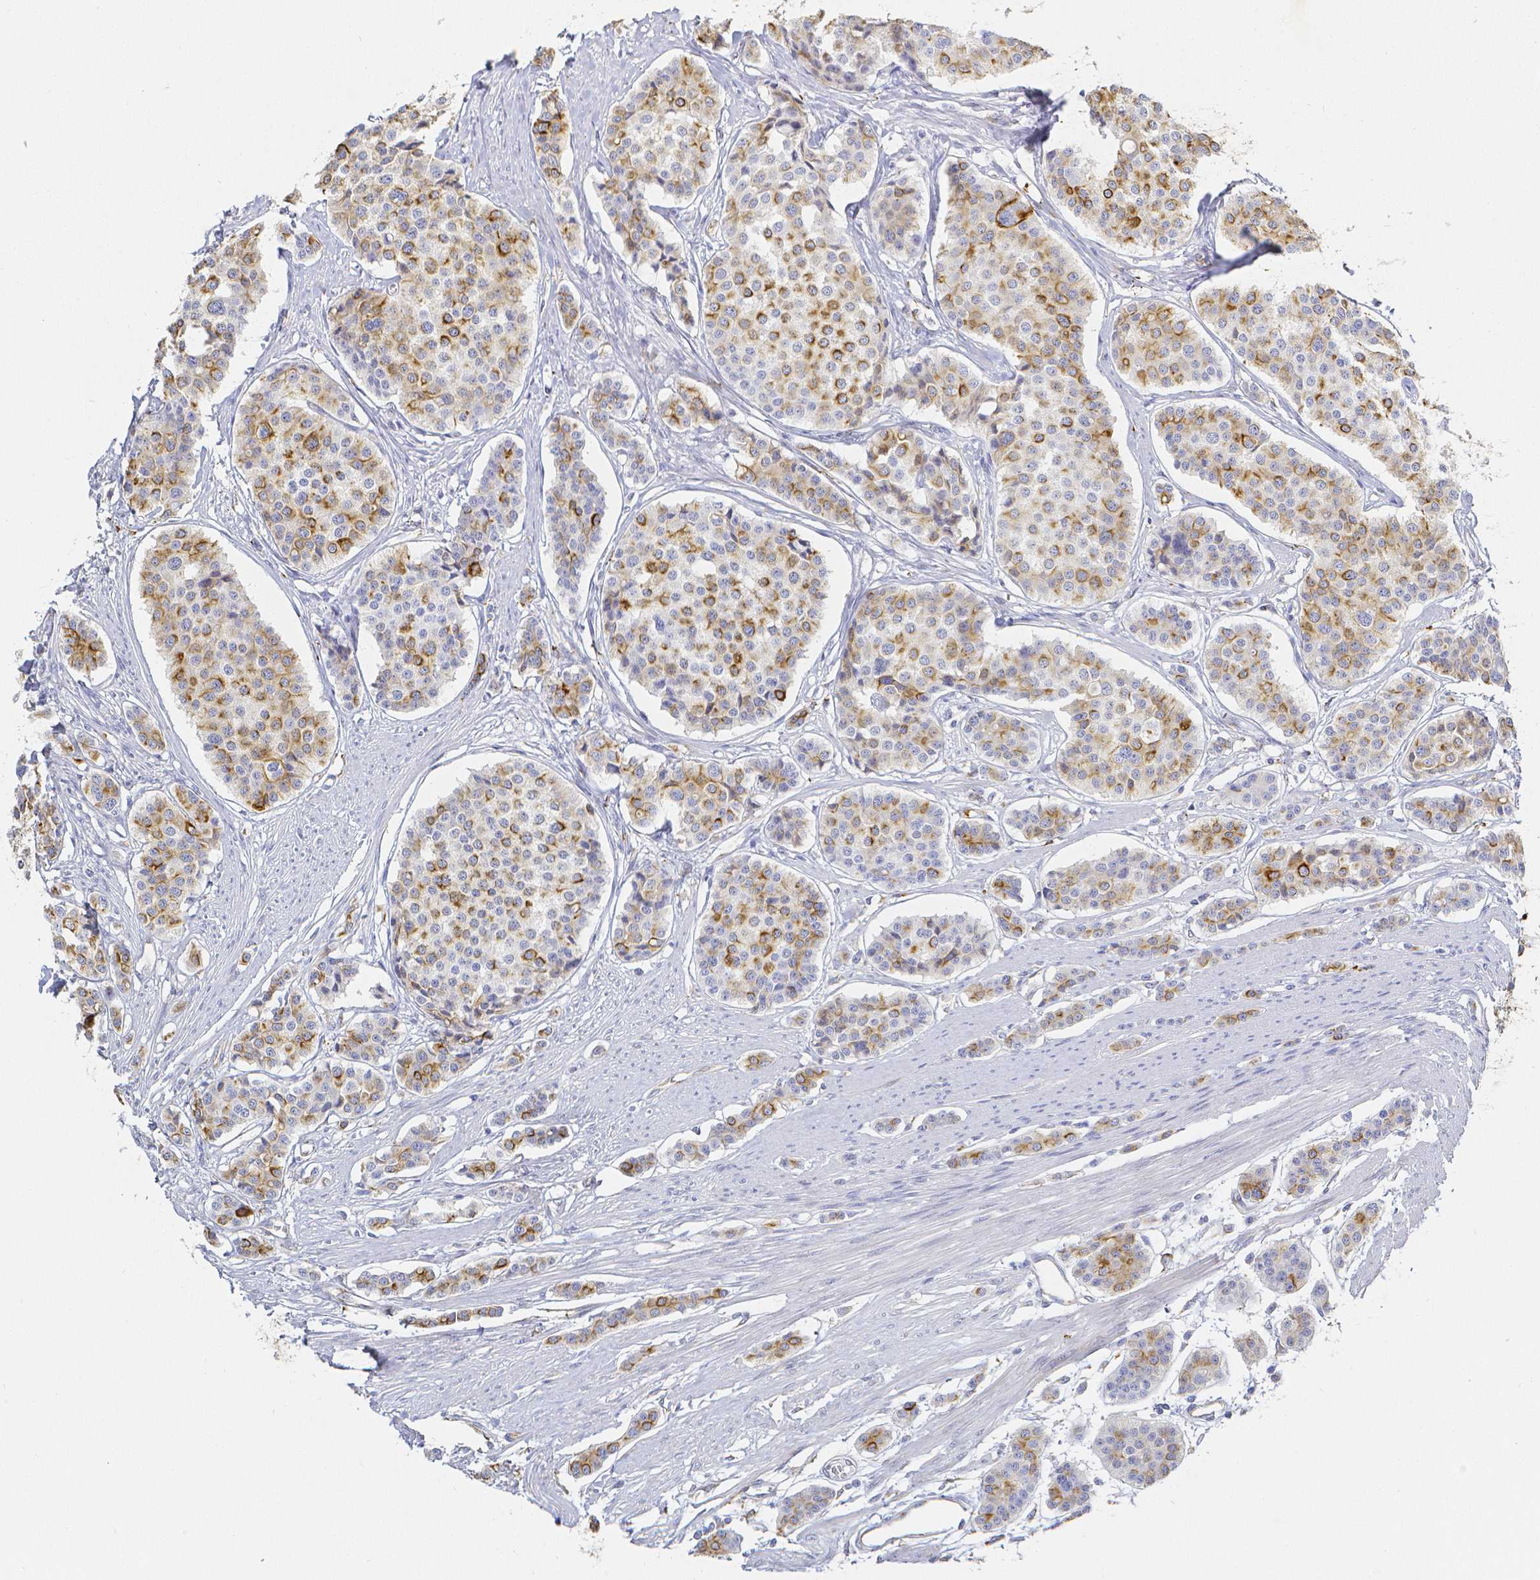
{"staining": {"intensity": "moderate", "quantity": ">75%", "location": "cytoplasmic/membranous"}, "tissue": "carcinoid", "cell_type": "Tumor cells", "image_type": "cancer", "snomed": [{"axis": "morphology", "description": "Carcinoid, malignant, NOS"}, {"axis": "topography", "description": "Small intestine"}], "caption": "Human carcinoid (malignant) stained for a protein (brown) demonstrates moderate cytoplasmic/membranous positive positivity in approximately >75% of tumor cells.", "gene": "SMURF1", "patient": {"sex": "male", "age": 60}}